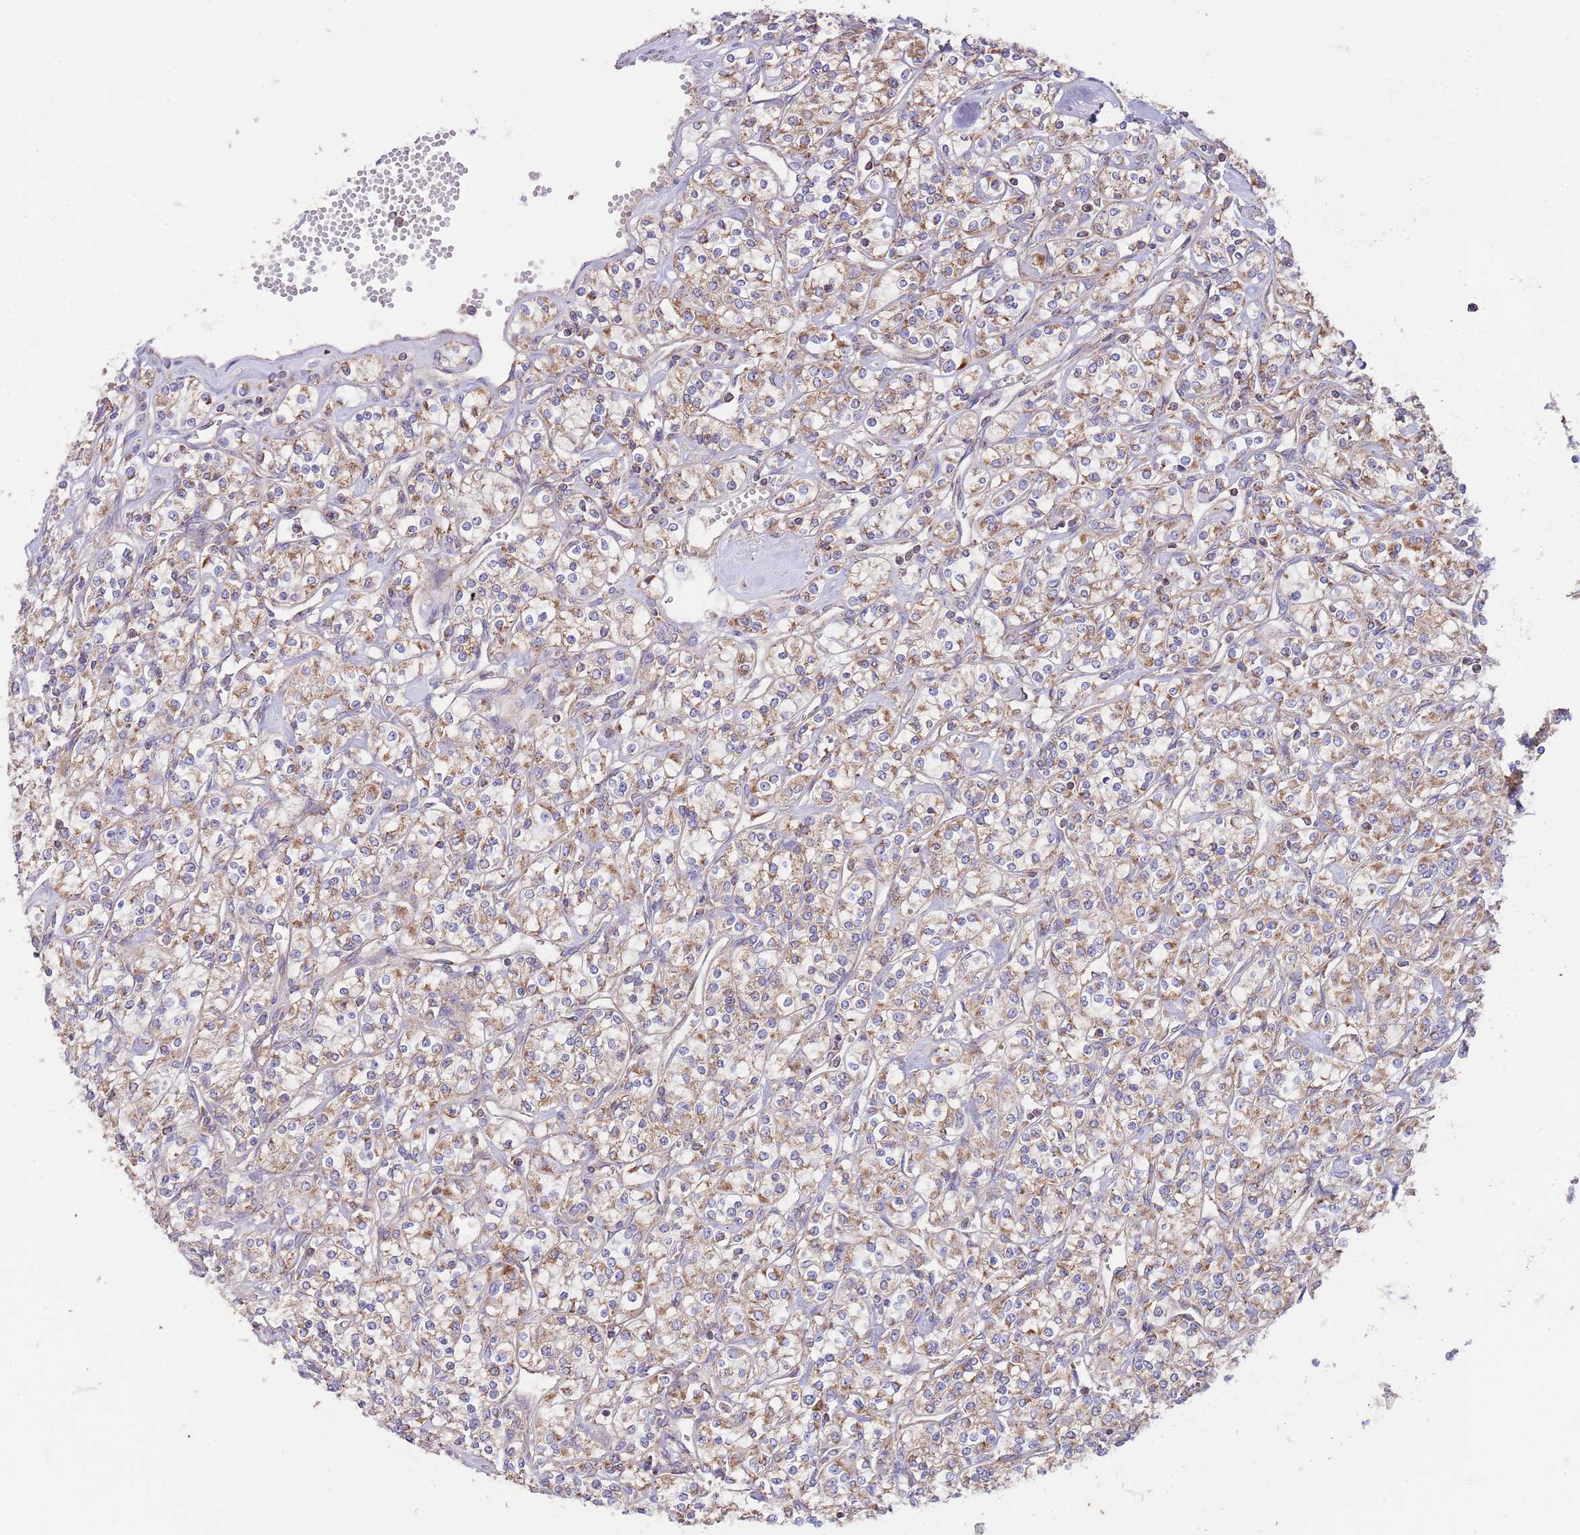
{"staining": {"intensity": "moderate", "quantity": ">75%", "location": "cytoplasmic/membranous"}, "tissue": "renal cancer", "cell_type": "Tumor cells", "image_type": "cancer", "snomed": [{"axis": "morphology", "description": "Adenocarcinoma, NOS"}, {"axis": "topography", "description": "Kidney"}], "caption": "Tumor cells show medium levels of moderate cytoplasmic/membranous expression in about >75% of cells in human renal adenocarcinoma.", "gene": "DNAJA3", "patient": {"sex": "male", "age": 77}}